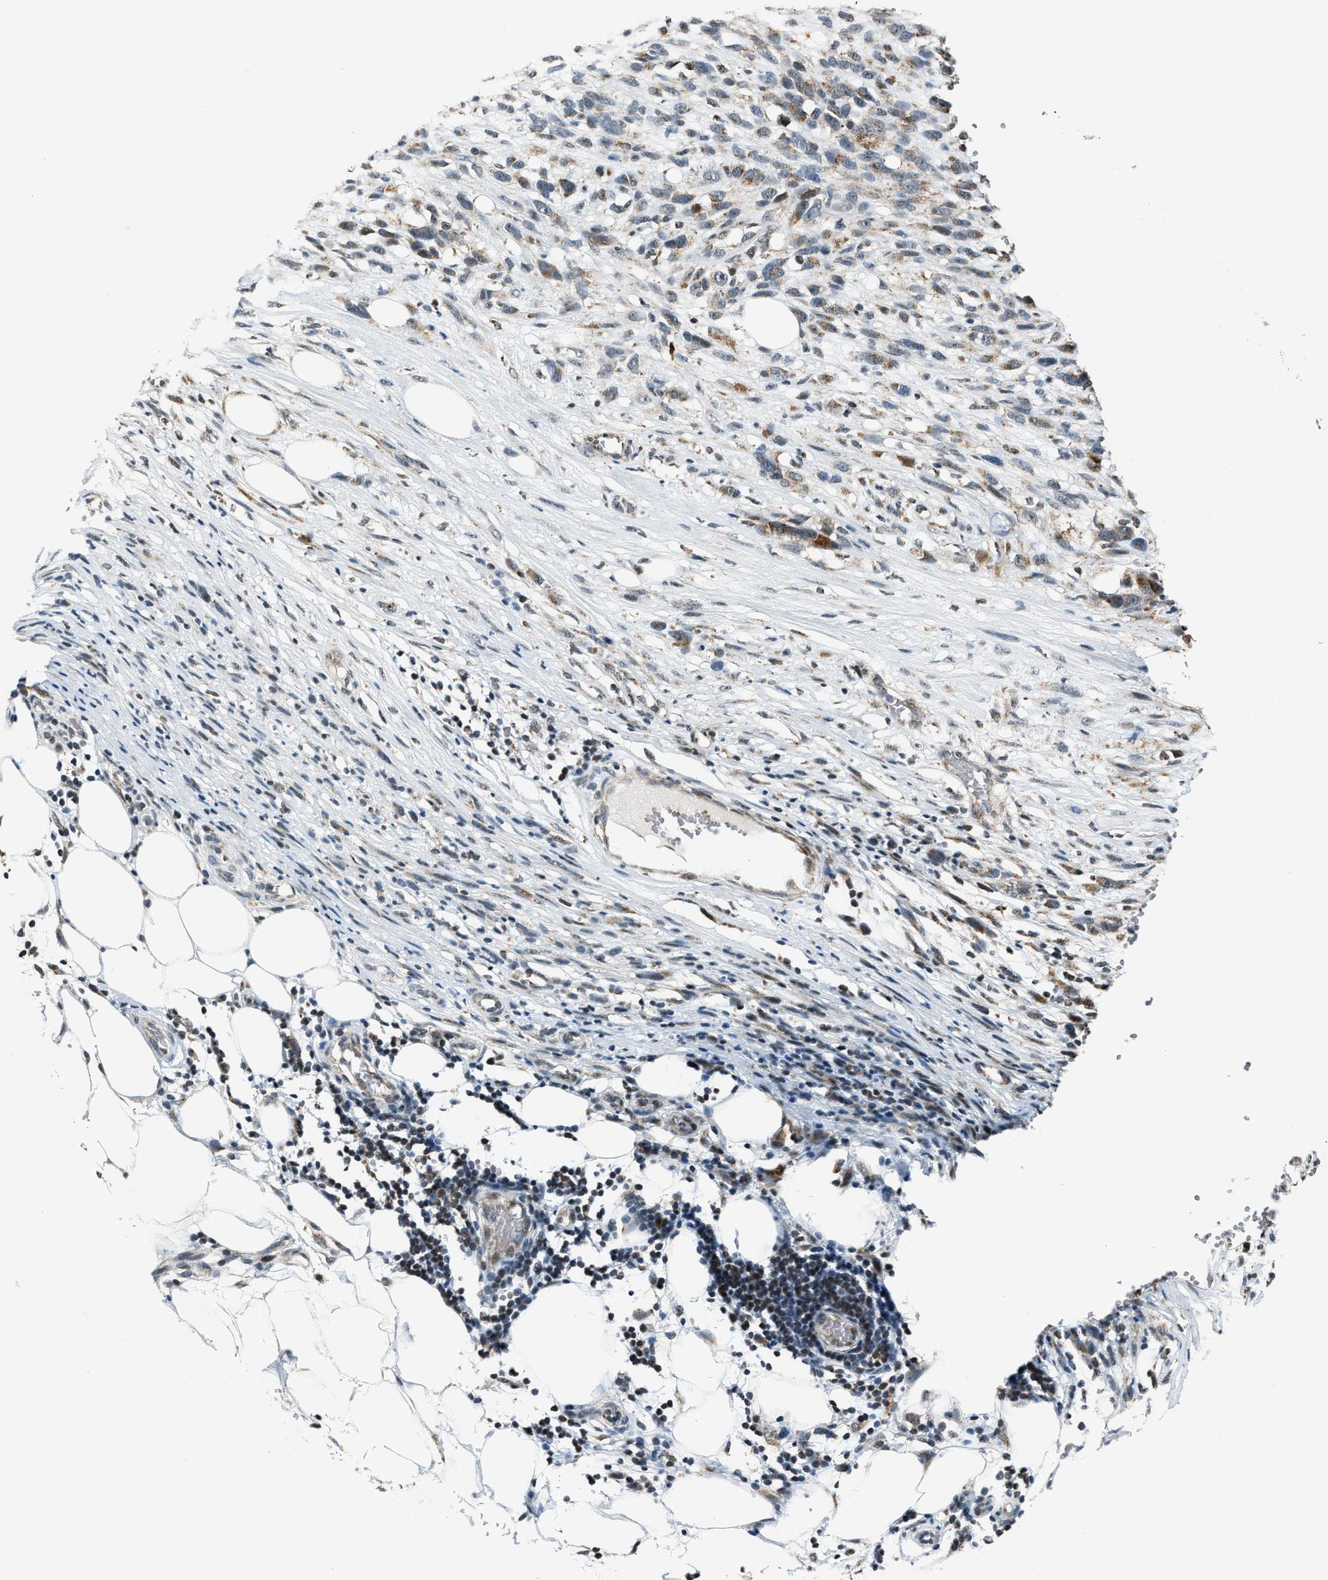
{"staining": {"intensity": "moderate", "quantity": "<25%", "location": "cytoplasmic/membranous"}, "tissue": "melanoma", "cell_type": "Tumor cells", "image_type": "cancer", "snomed": [{"axis": "morphology", "description": "Malignant melanoma, NOS"}, {"axis": "topography", "description": "Skin"}], "caption": "Protein analysis of malignant melanoma tissue demonstrates moderate cytoplasmic/membranous positivity in approximately <25% of tumor cells.", "gene": "CHN2", "patient": {"sex": "female", "age": 55}}